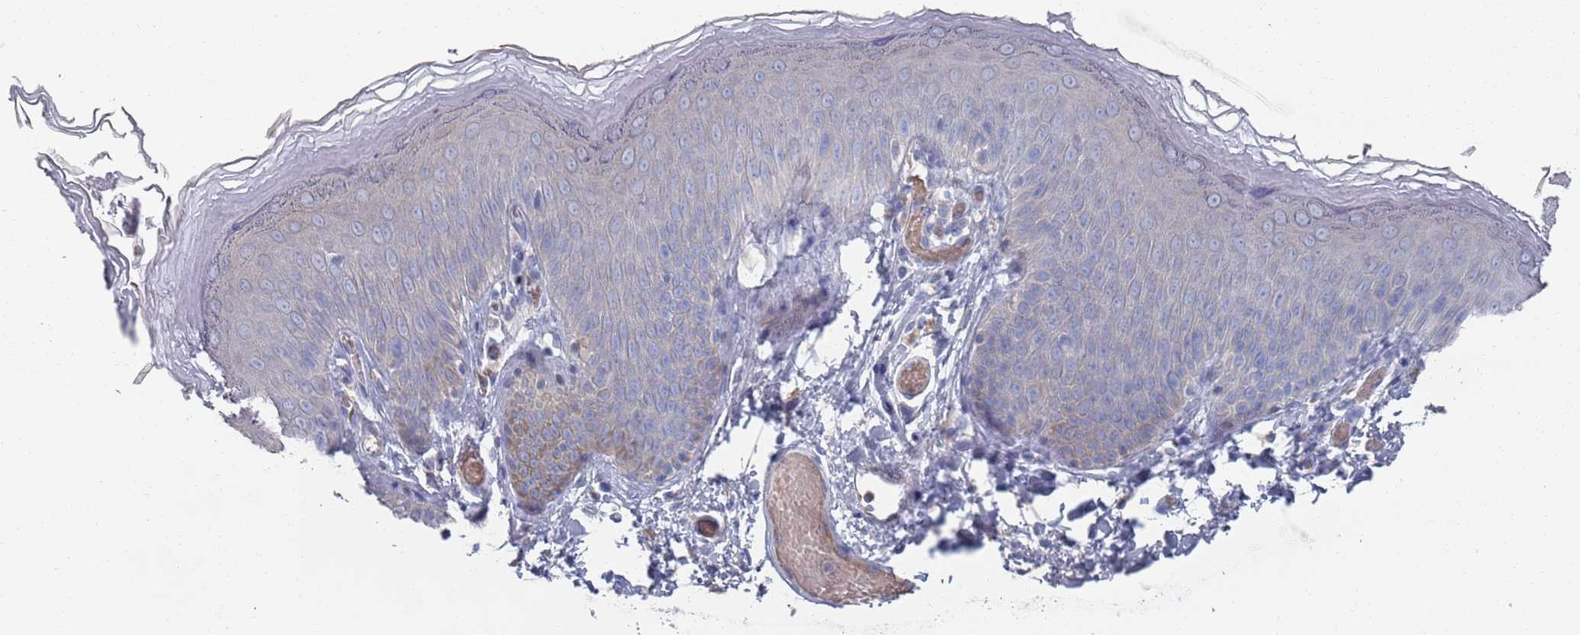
{"staining": {"intensity": "negative", "quantity": "none", "location": "none"}, "tissue": "skin", "cell_type": "Epidermal cells", "image_type": "normal", "snomed": [{"axis": "morphology", "description": "Normal tissue, NOS"}, {"axis": "topography", "description": "Anal"}], "caption": "Immunohistochemistry (IHC) image of normal skin: skin stained with DAB (3,3'-diaminobenzidine) reveals no significant protein staining in epidermal cells.", "gene": "TMCO3", "patient": {"sex": "female", "age": 40}}